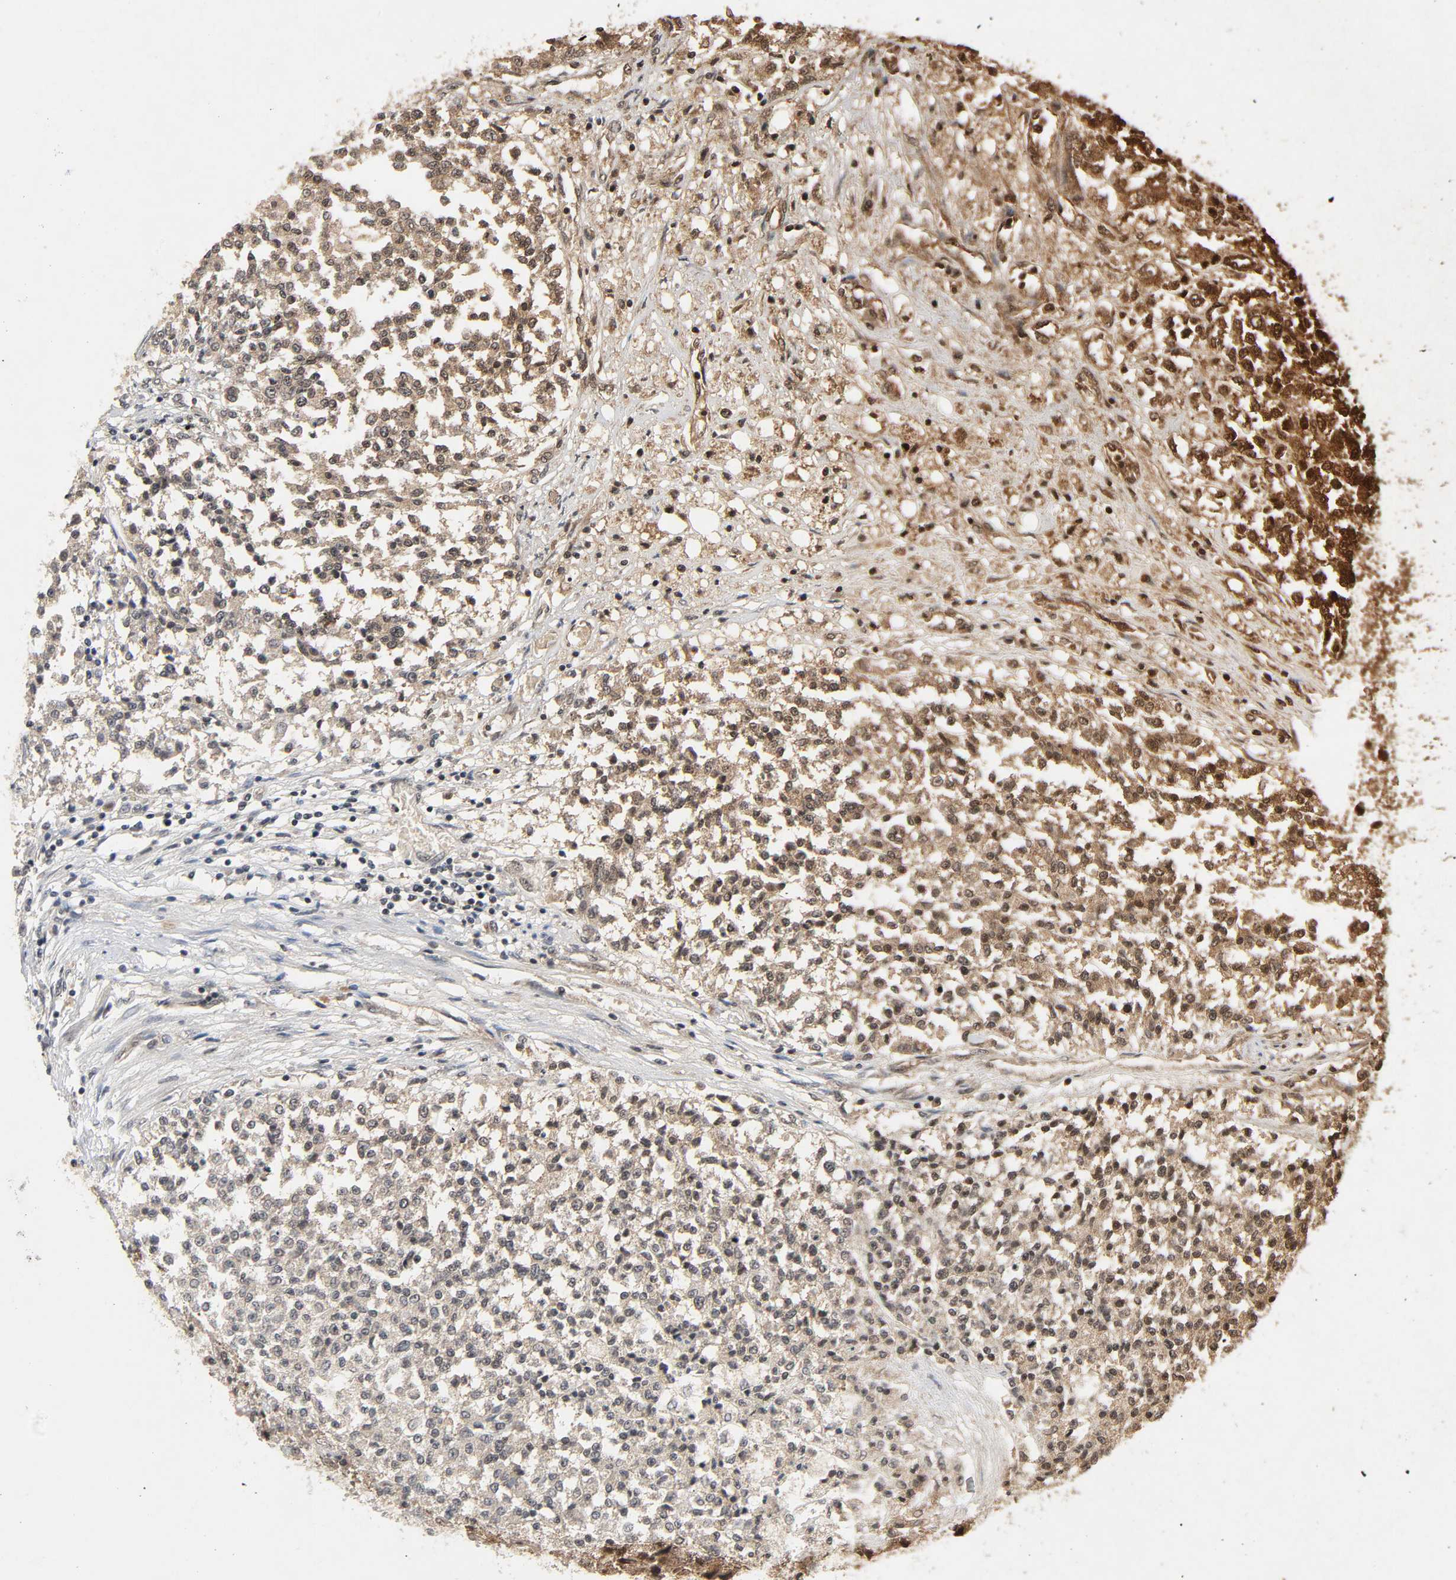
{"staining": {"intensity": "moderate", "quantity": "<25%", "location": "nuclear"}, "tissue": "testis cancer", "cell_type": "Tumor cells", "image_type": "cancer", "snomed": [{"axis": "morphology", "description": "Seminoma, NOS"}, {"axis": "topography", "description": "Testis"}], "caption": "Human testis seminoma stained with a protein marker demonstrates moderate staining in tumor cells.", "gene": "MAPKAPK5", "patient": {"sex": "male", "age": 59}}